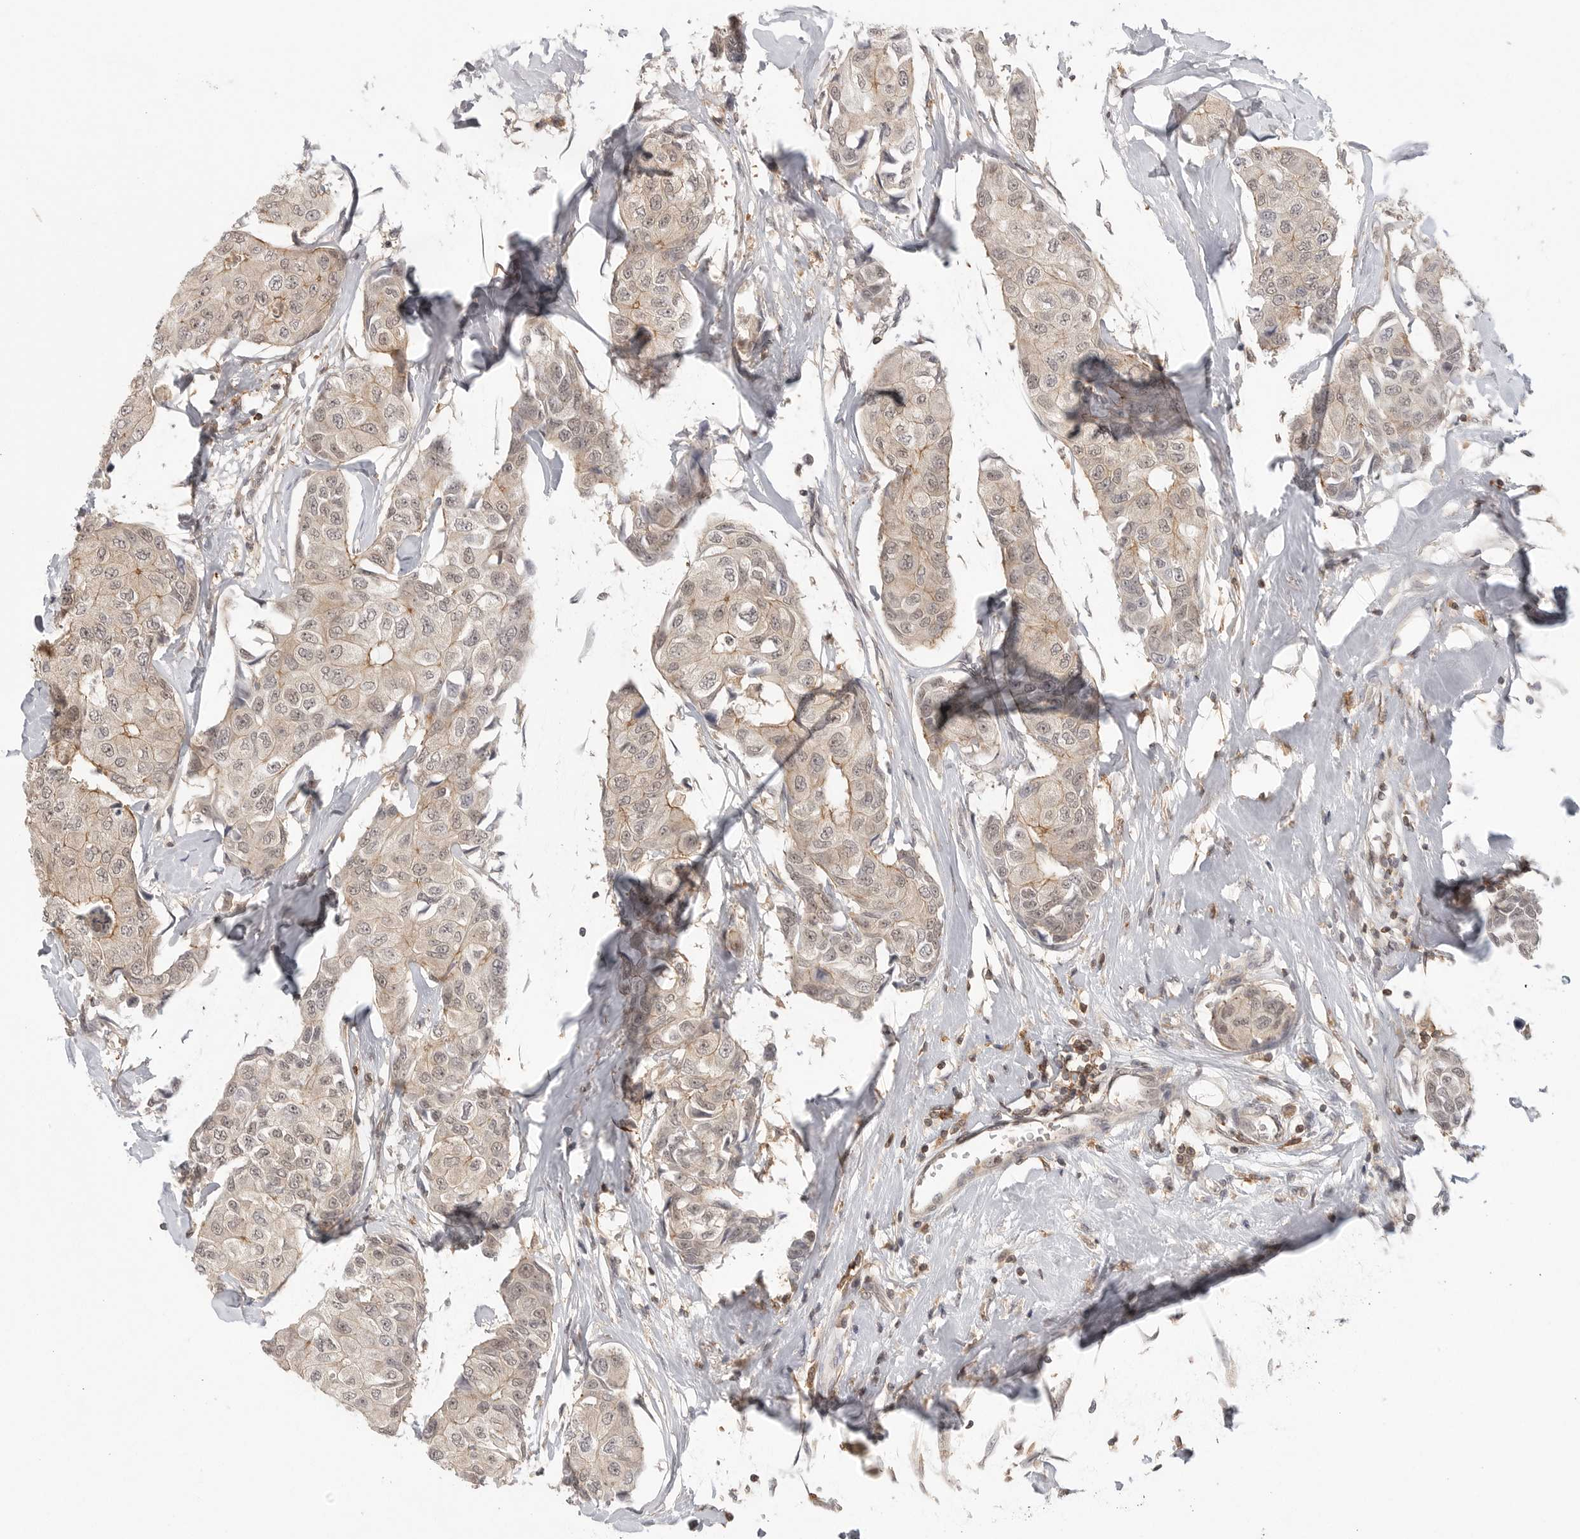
{"staining": {"intensity": "weak", "quantity": ">75%", "location": "cytoplasmic/membranous"}, "tissue": "breast cancer", "cell_type": "Tumor cells", "image_type": "cancer", "snomed": [{"axis": "morphology", "description": "Duct carcinoma"}, {"axis": "topography", "description": "Breast"}], "caption": "Breast cancer stained for a protein (brown) reveals weak cytoplasmic/membranous positive staining in about >75% of tumor cells.", "gene": "DBNL", "patient": {"sex": "female", "age": 80}}